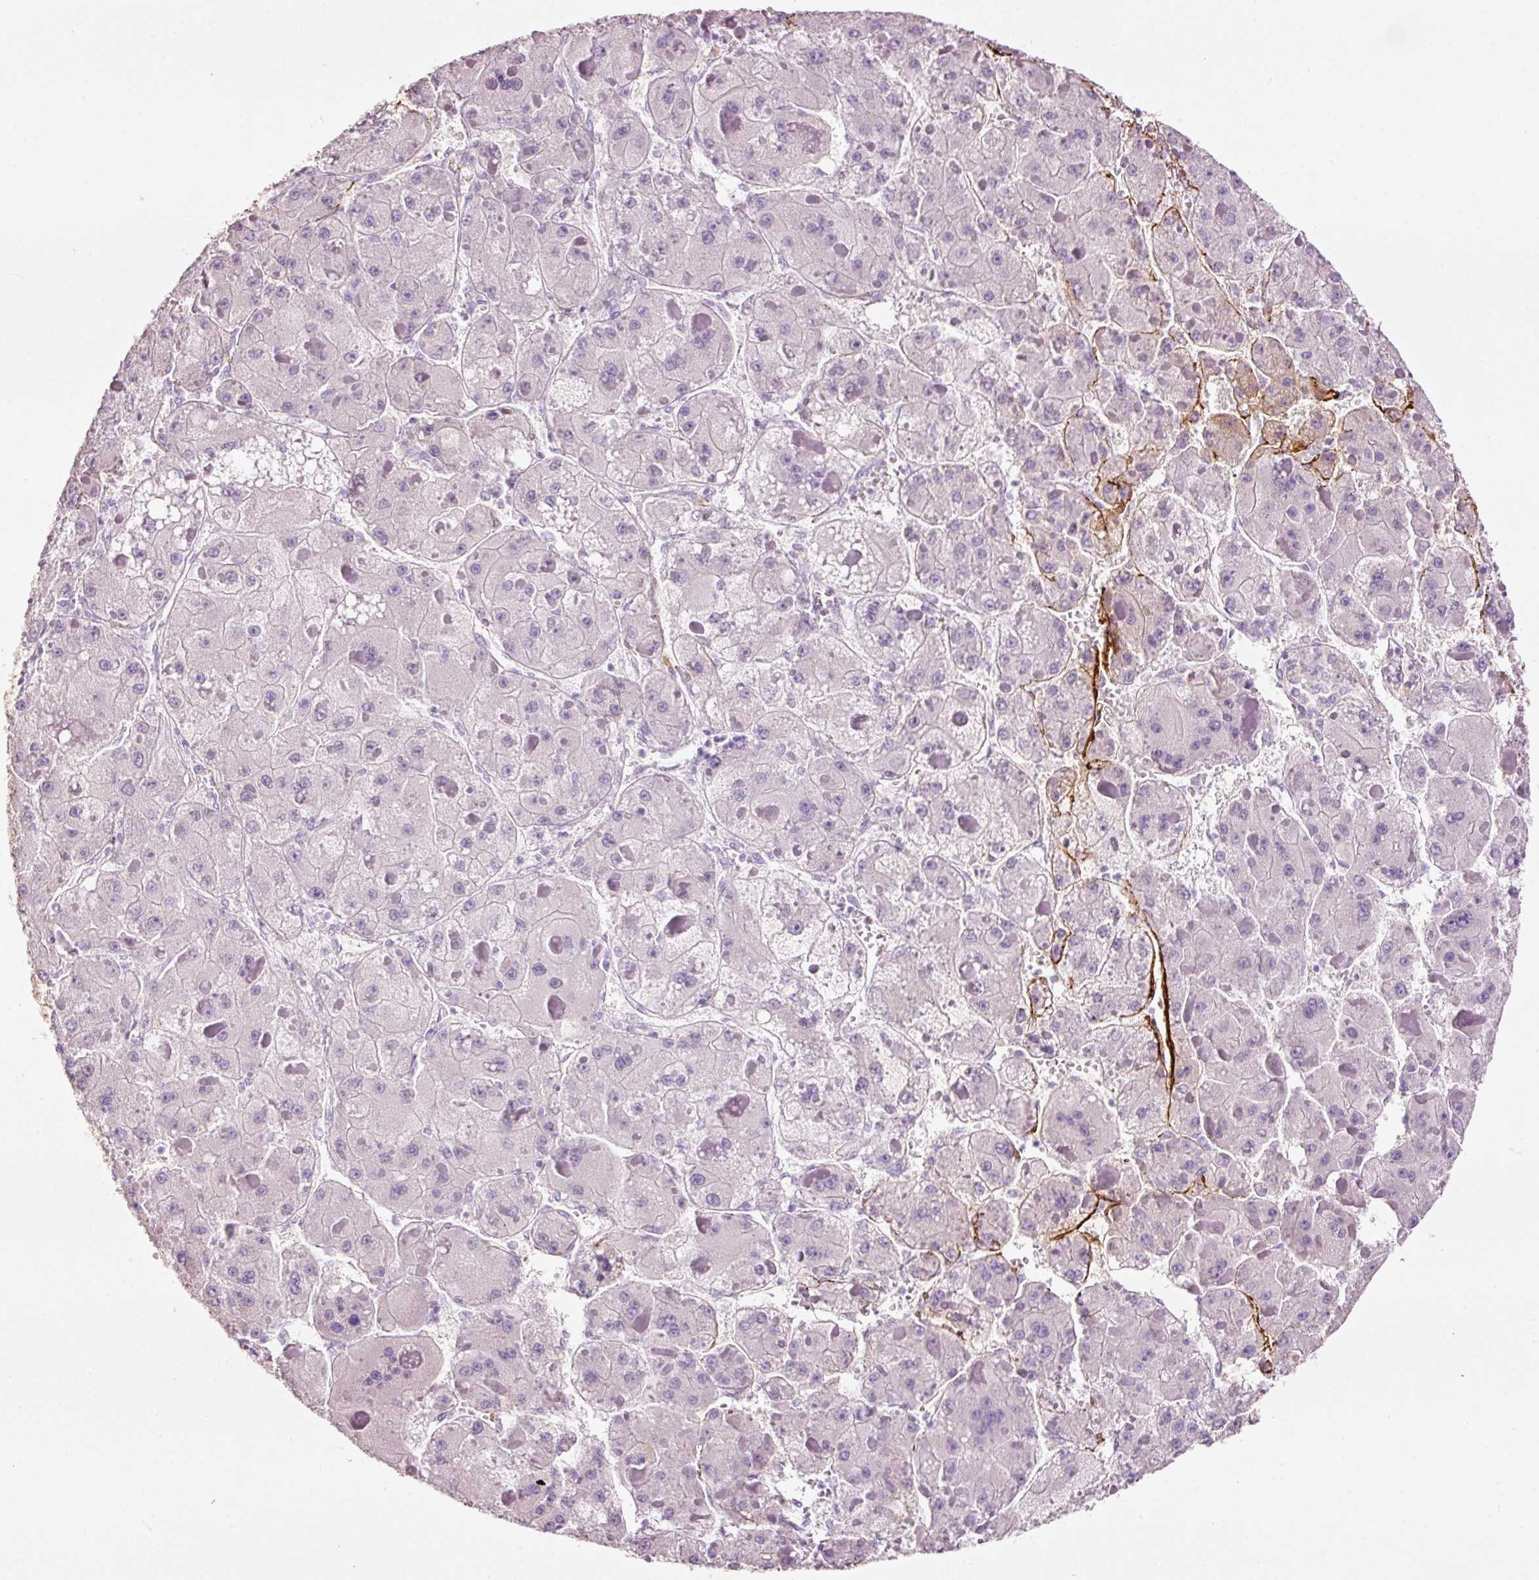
{"staining": {"intensity": "negative", "quantity": "none", "location": "none"}, "tissue": "liver cancer", "cell_type": "Tumor cells", "image_type": "cancer", "snomed": [{"axis": "morphology", "description": "Carcinoma, Hepatocellular, NOS"}, {"axis": "topography", "description": "Liver"}], "caption": "IHC image of human liver cancer (hepatocellular carcinoma) stained for a protein (brown), which exhibits no expression in tumor cells.", "gene": "MFAP4", "patient": {"sex": "female", "age": 73}}